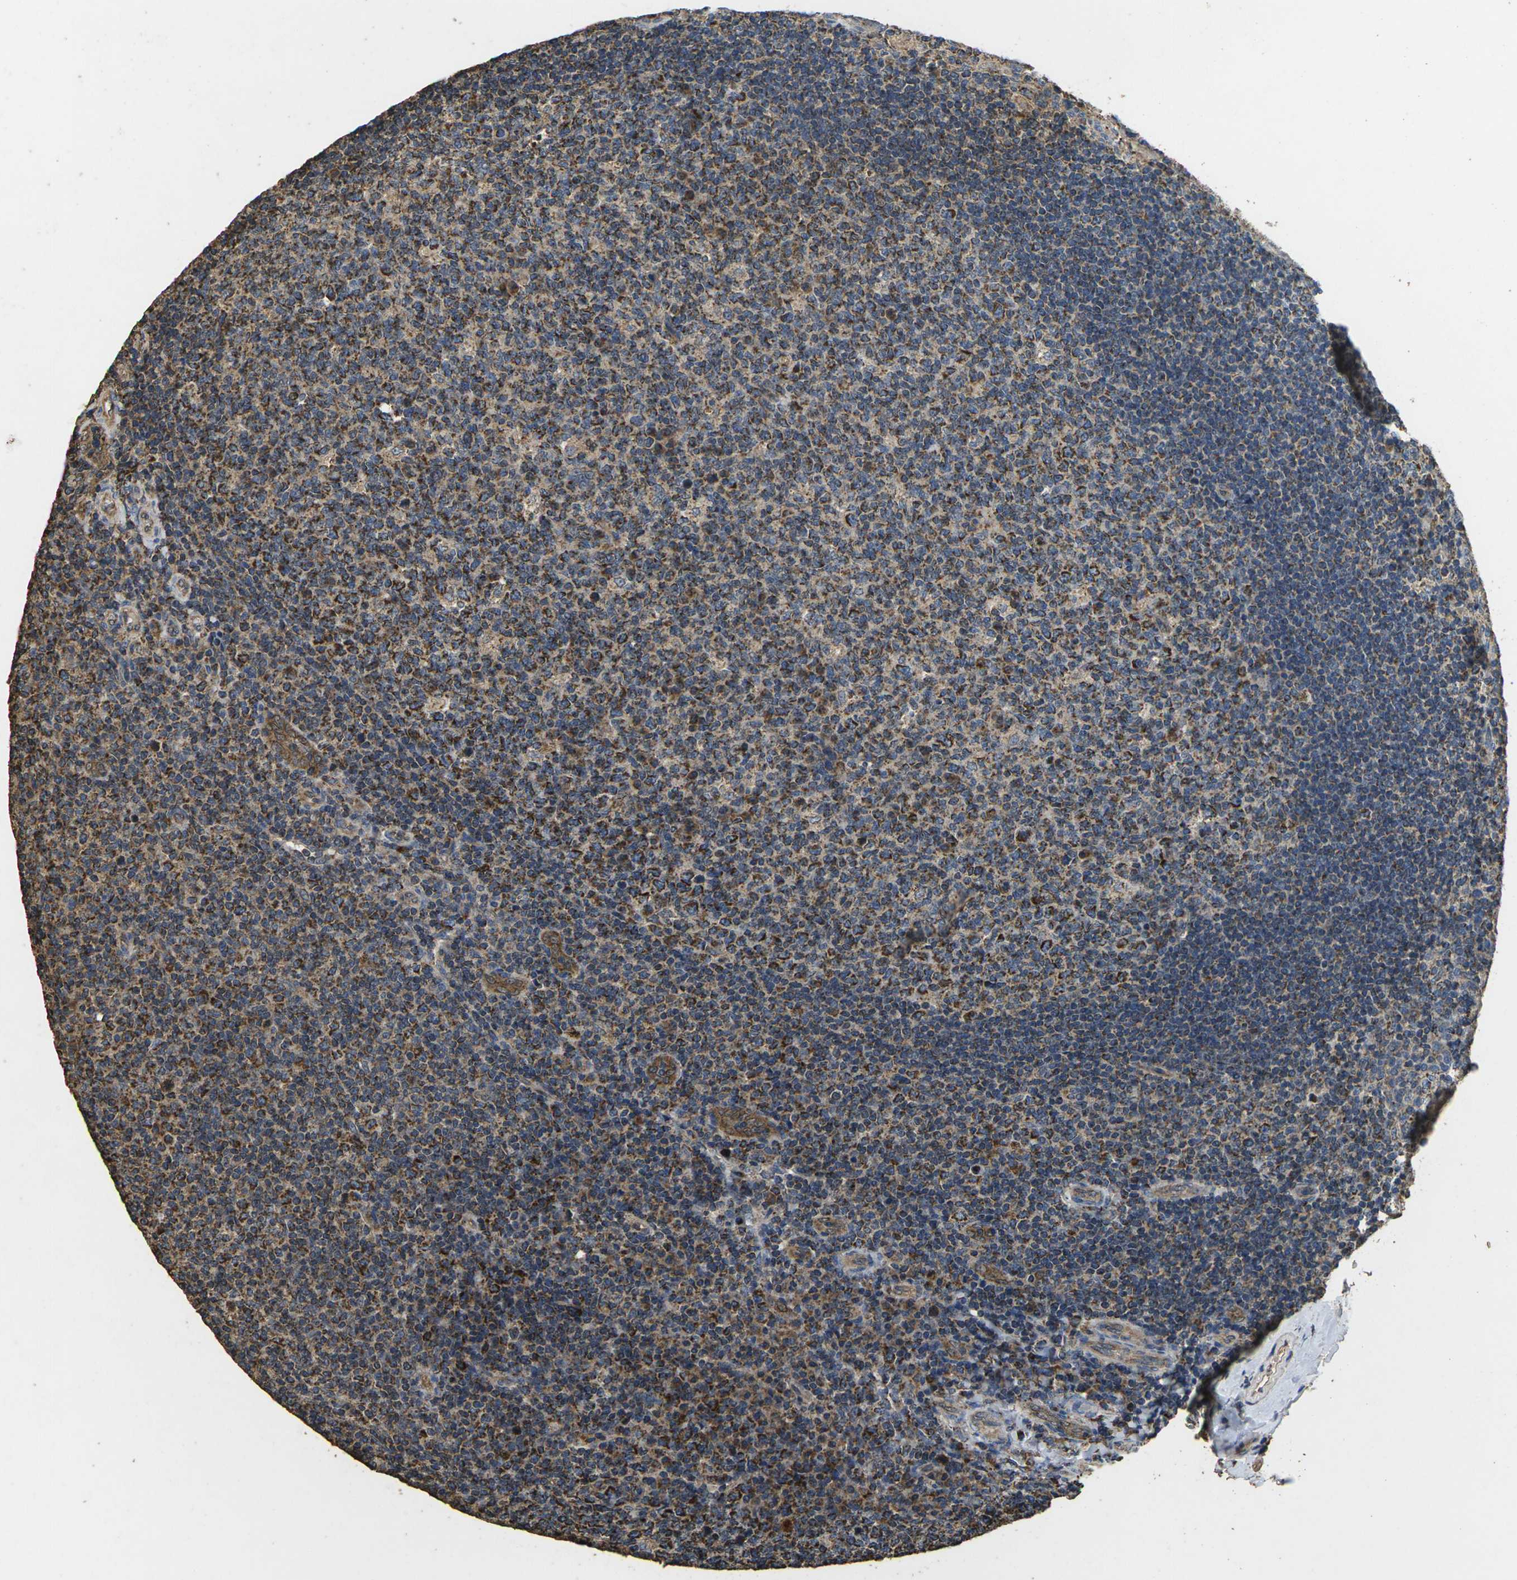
{"staining": {"intensity": "moderate", "quantity": ">75%", "location": "cytoplasmic/membranous"}, "tissue": "tonsil", "cell_type": "Germinal center cells", "image_type": "normal", "snomed": [{"axis": "morphology", "description": "Normal tissue, NOS"}, {"axis": "topography", "description": "Tonsil"}], "caption": "Immunohistochemical staining of normal human tonsil reveals medium levels of moderate cytoplasmic/membranous positivity in approximately >75% of germinal center cells.", "gene": "MAPK11", "patient": {"sex": "male", "age": 17}}